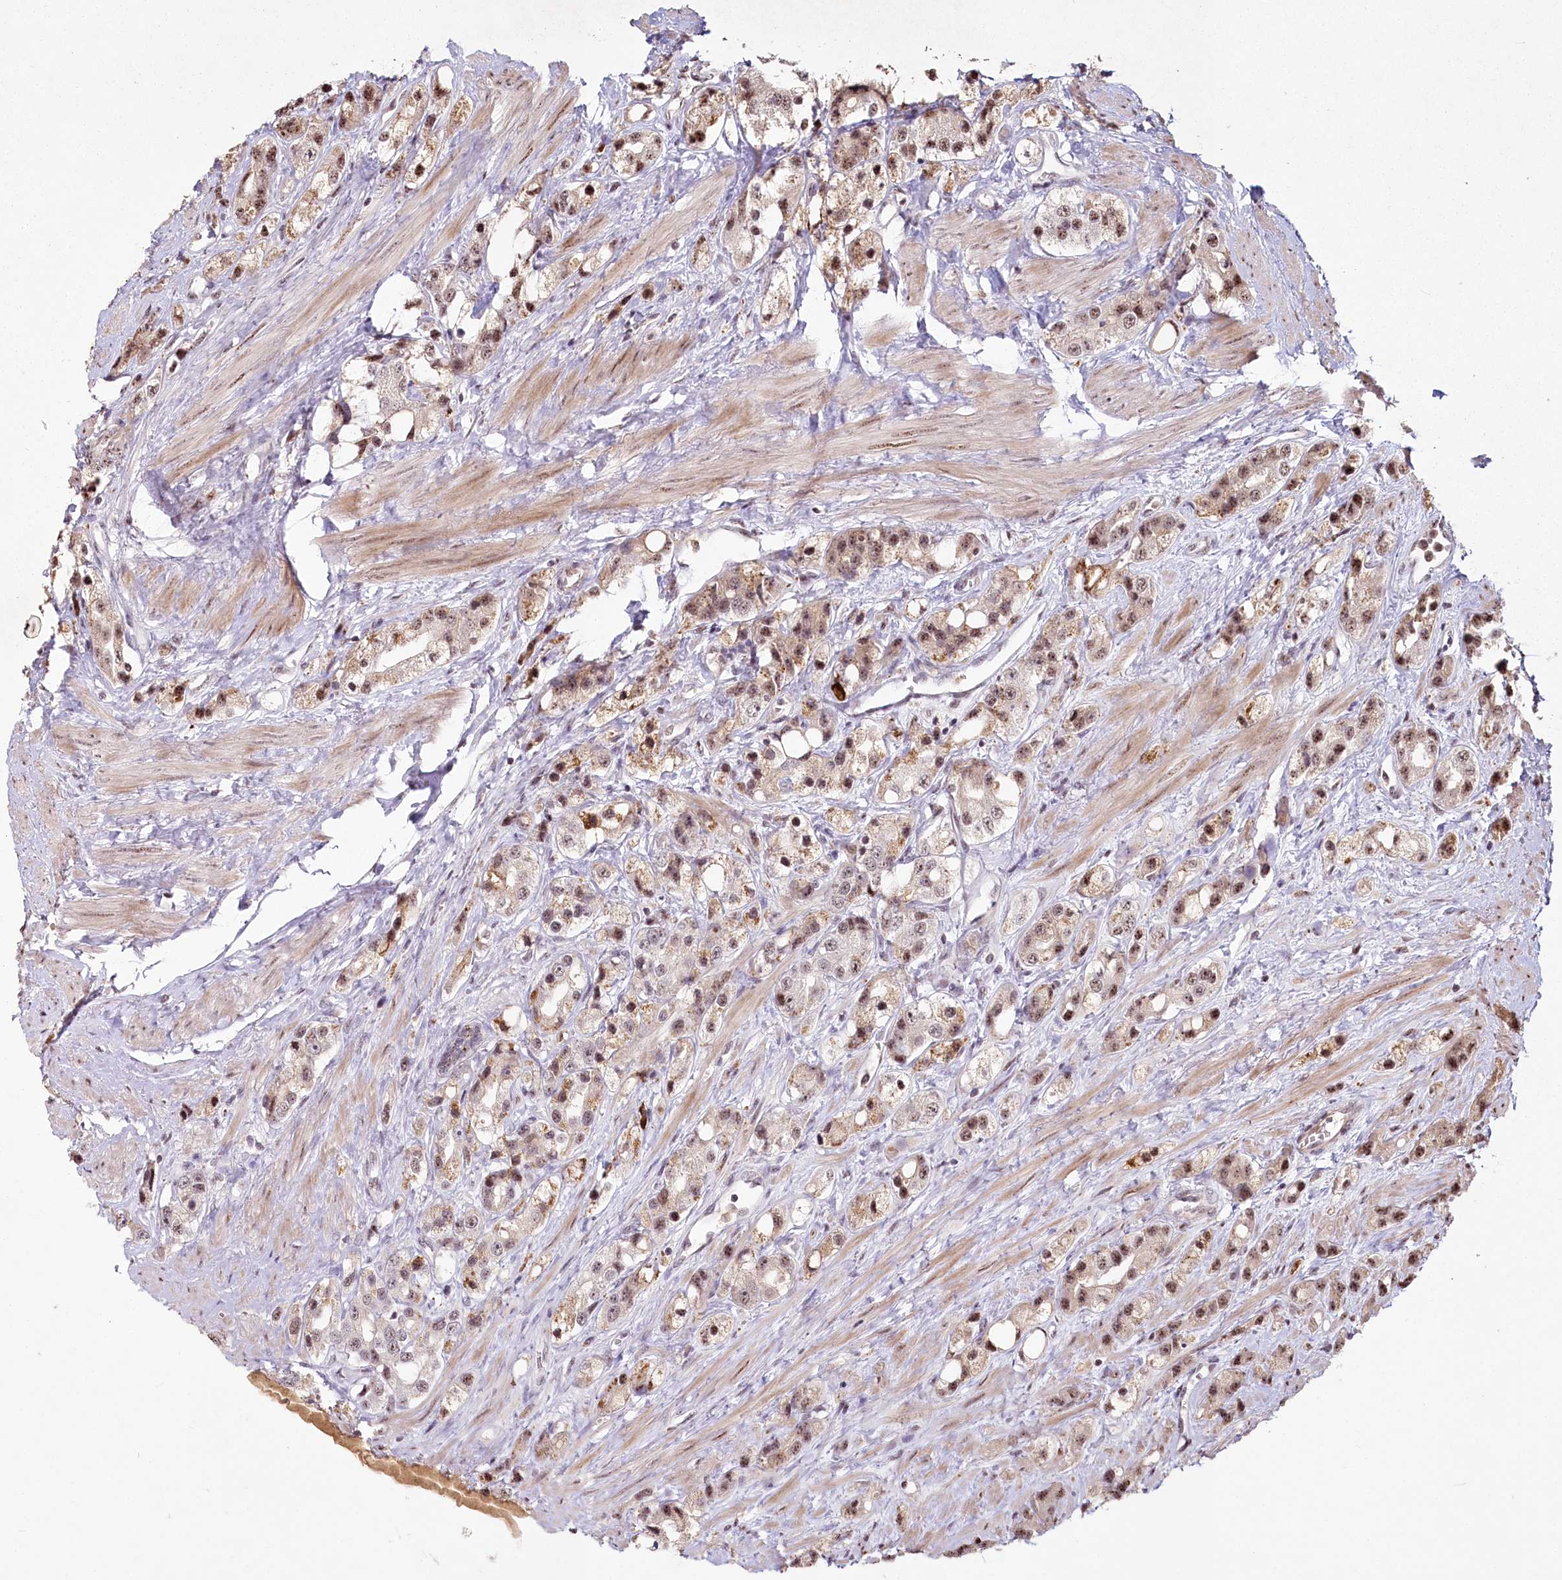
{"staining": {"intensity": "weak", "quantity": "25%-75%", "location": "nuclear"}, "tissue": "prostate cancer", "cell_type": "Tumor cells", "image_type": "cancer", "snomed": [{"axis": "morphology", "description": "Adenocarcinoma, NOS"}, {"axis": "topography", "description": "Prostate"}], "caption": "Brown immunohistochemical staining in adenocarcinoma (prostate) displays weak nuclear staining in about 25%-75% of tumor cells. Immunohistochemistry stains the protein in brown and the nuclei are stained blue.", "gene": "PYROXD1", "patient": {"sex": "male", "age": 79}}